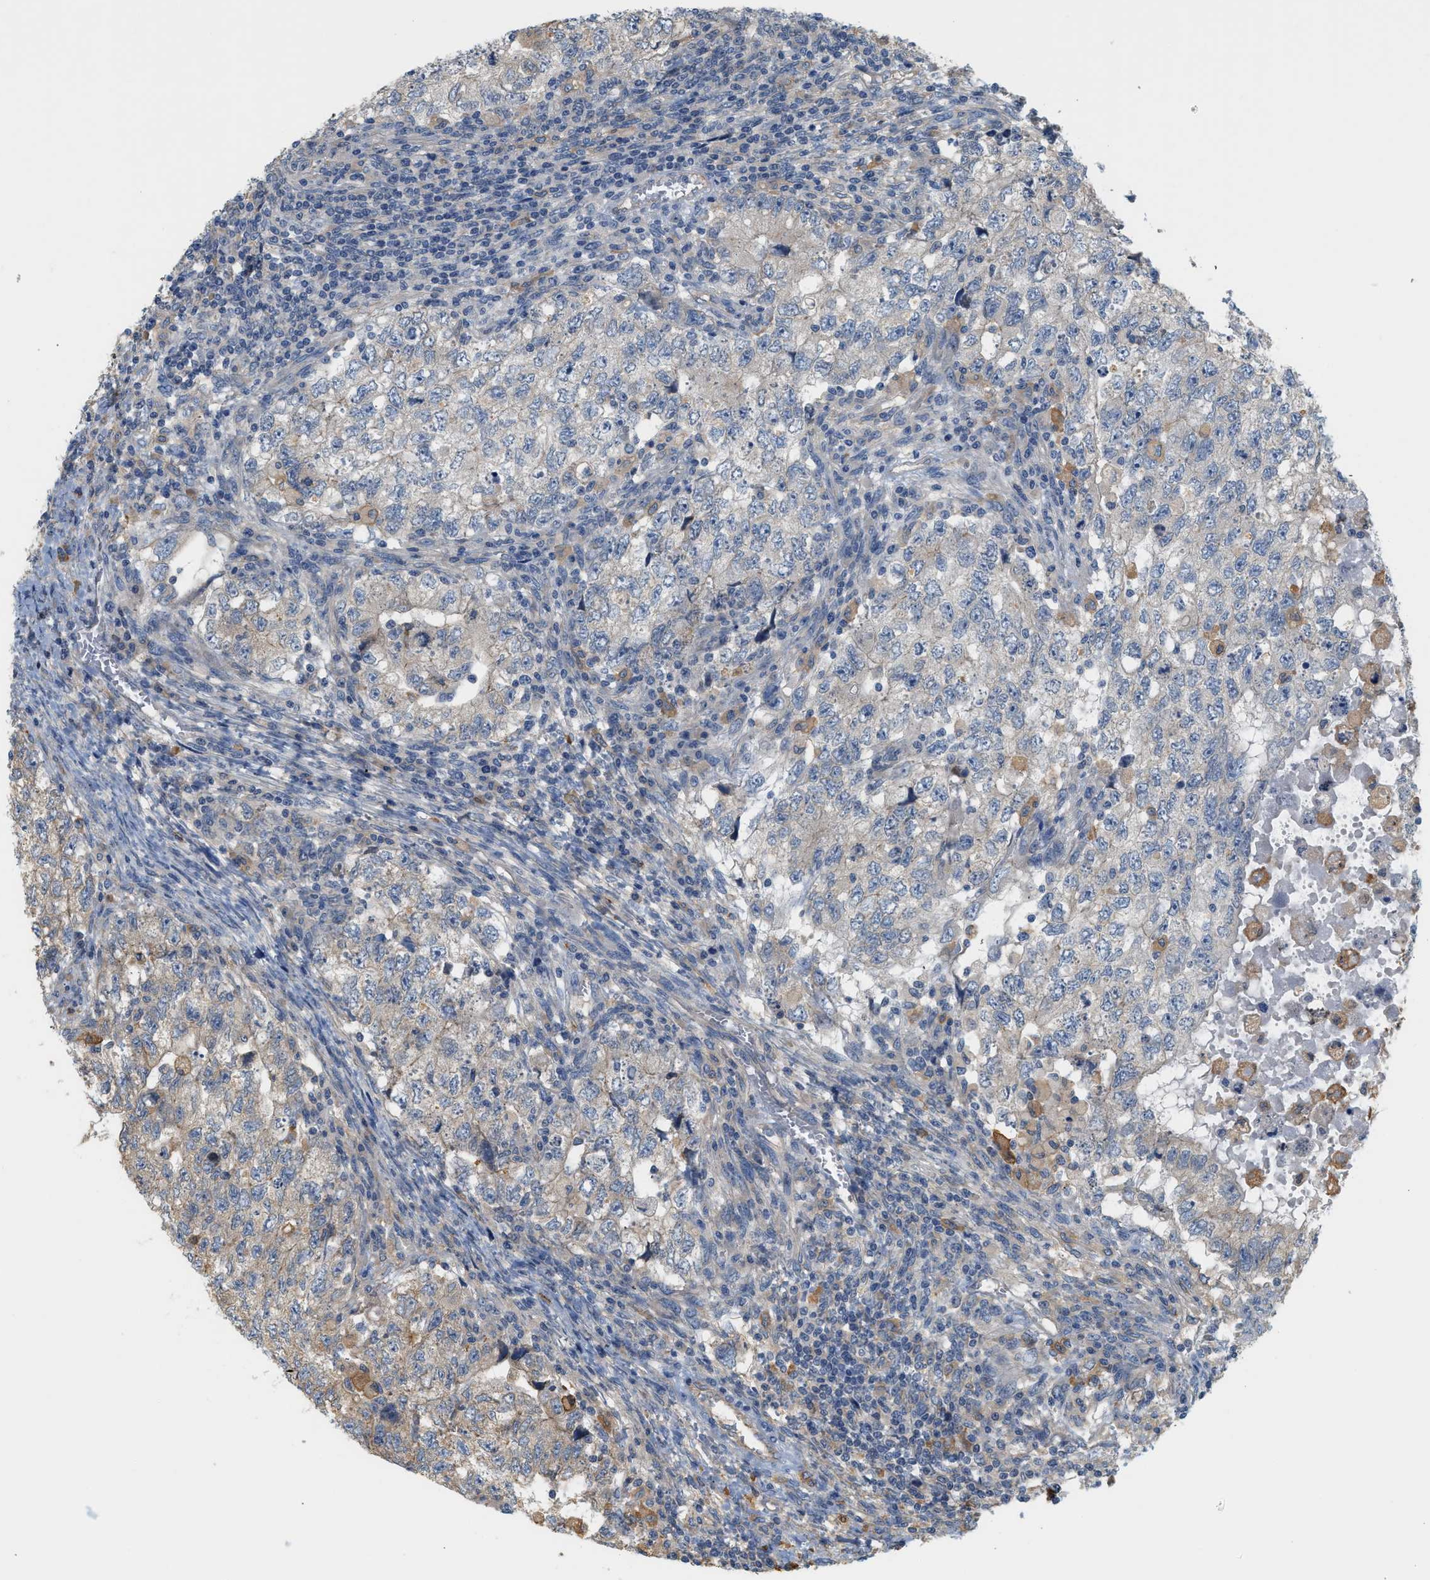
{"staining": {"intensity": "weak", "quantity": "<25%", "location": "cytoplasmic/membranous"}, "tissue": "testis cancer", "cell_type": "Tumor cells", "image_type": "cancer", "snomed": [{"axis": "morphology", "description": "Carcinoma, Embryonal, NOS"}, {"axis": "topography", "description": "Testis"}], "caption": "Protein analysis of testis embryonal carcinoma demonstrates no significant positivity in tumor cells.", "gene": "CTXN1", "patient": {"sex": "male", "age": 36}}